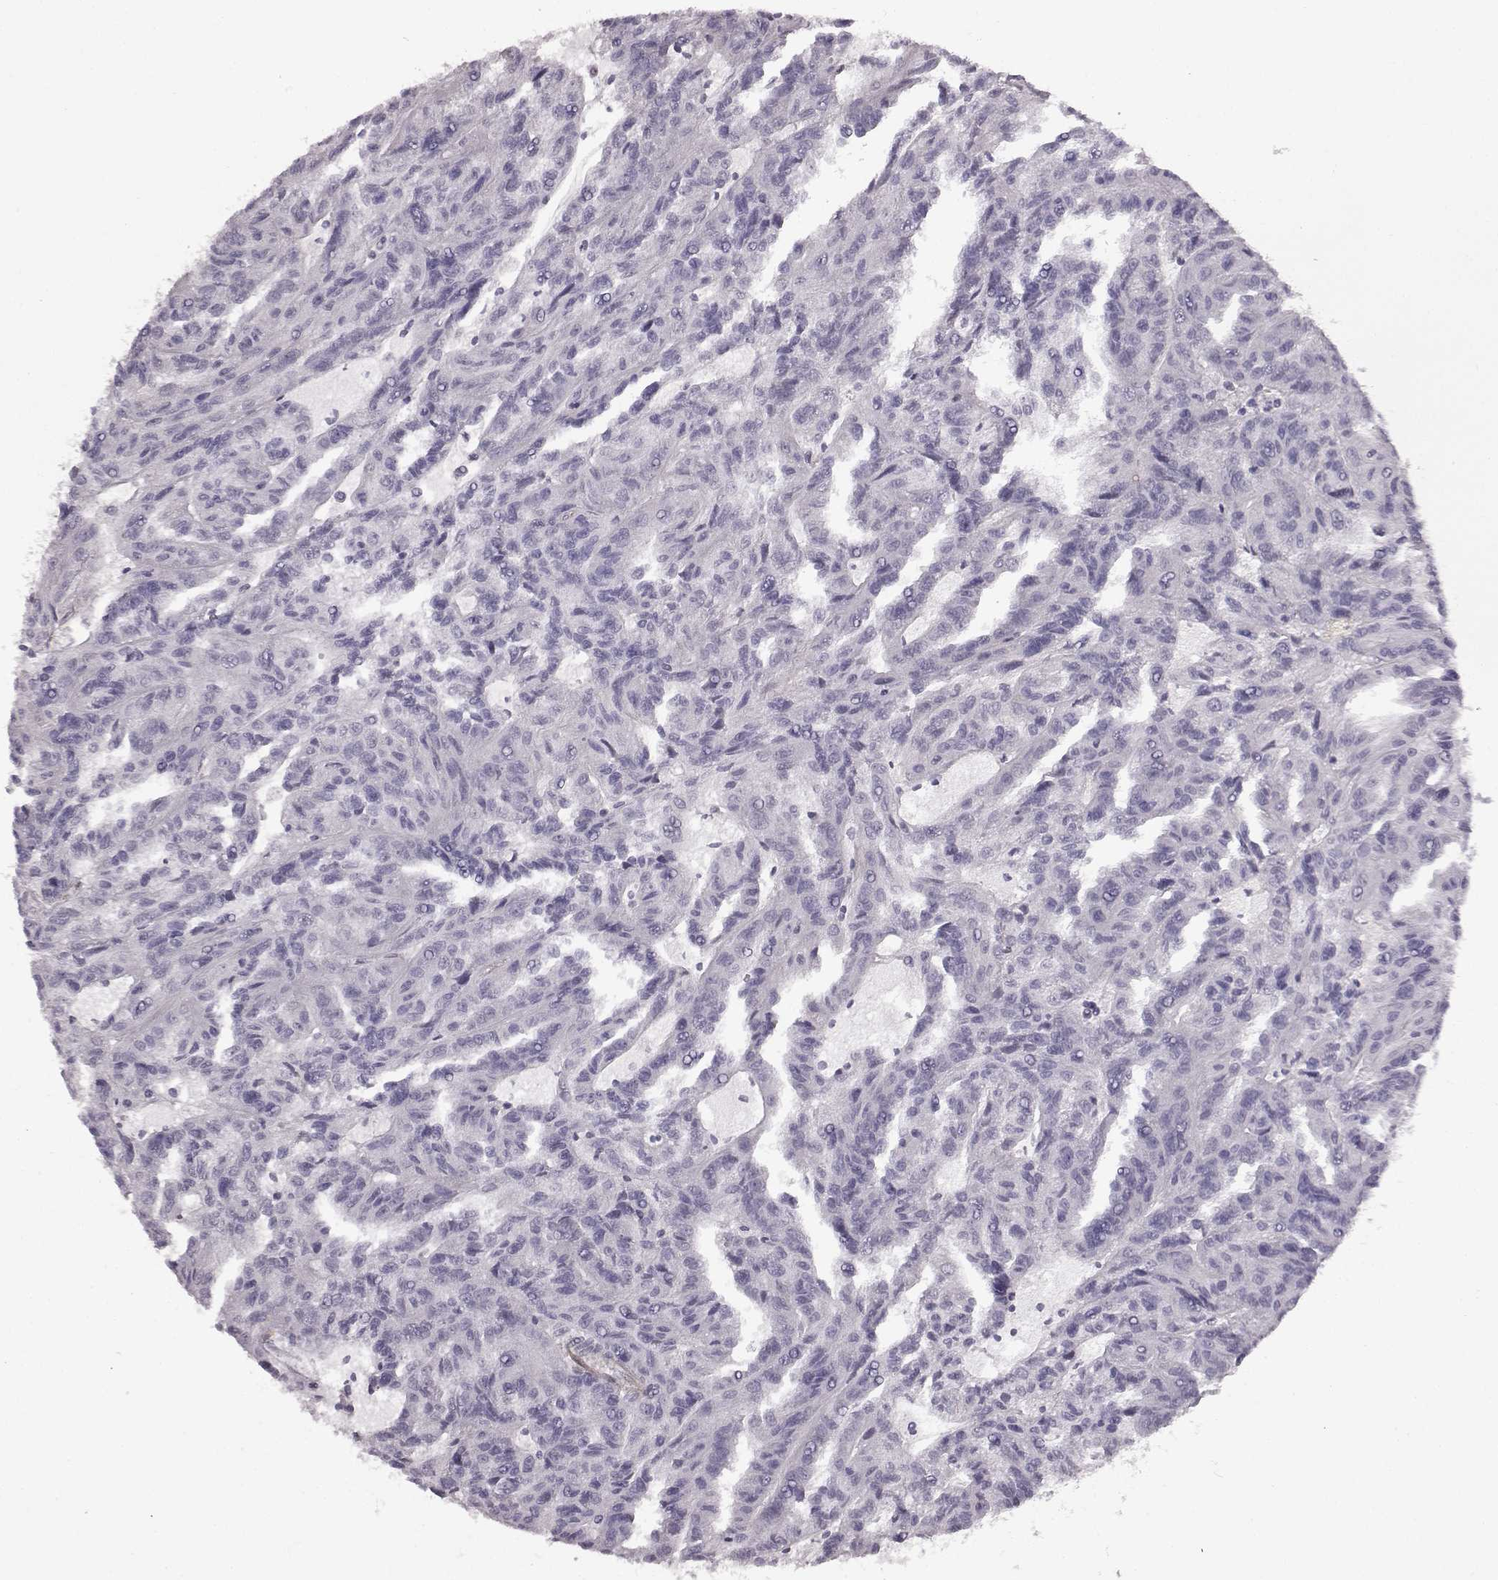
{"staining": {"intensity": "negative", "quantity": "none", "location": "none"}, "tissue": "renal cancer", "cell_type": "Tumor cells", "image_type": "cancer", "snomed": [{"axis": "morphology", "description": "Adenocarcinoma, NOS"}, {"axis": "topography", "description": "Kidney"}], "caption": "Human renal cancer stained for a protein using IHC demonstrates no expression in tumor cells.", "gene": "KRT85", "patient": {"sex": "male", "age": 79}}